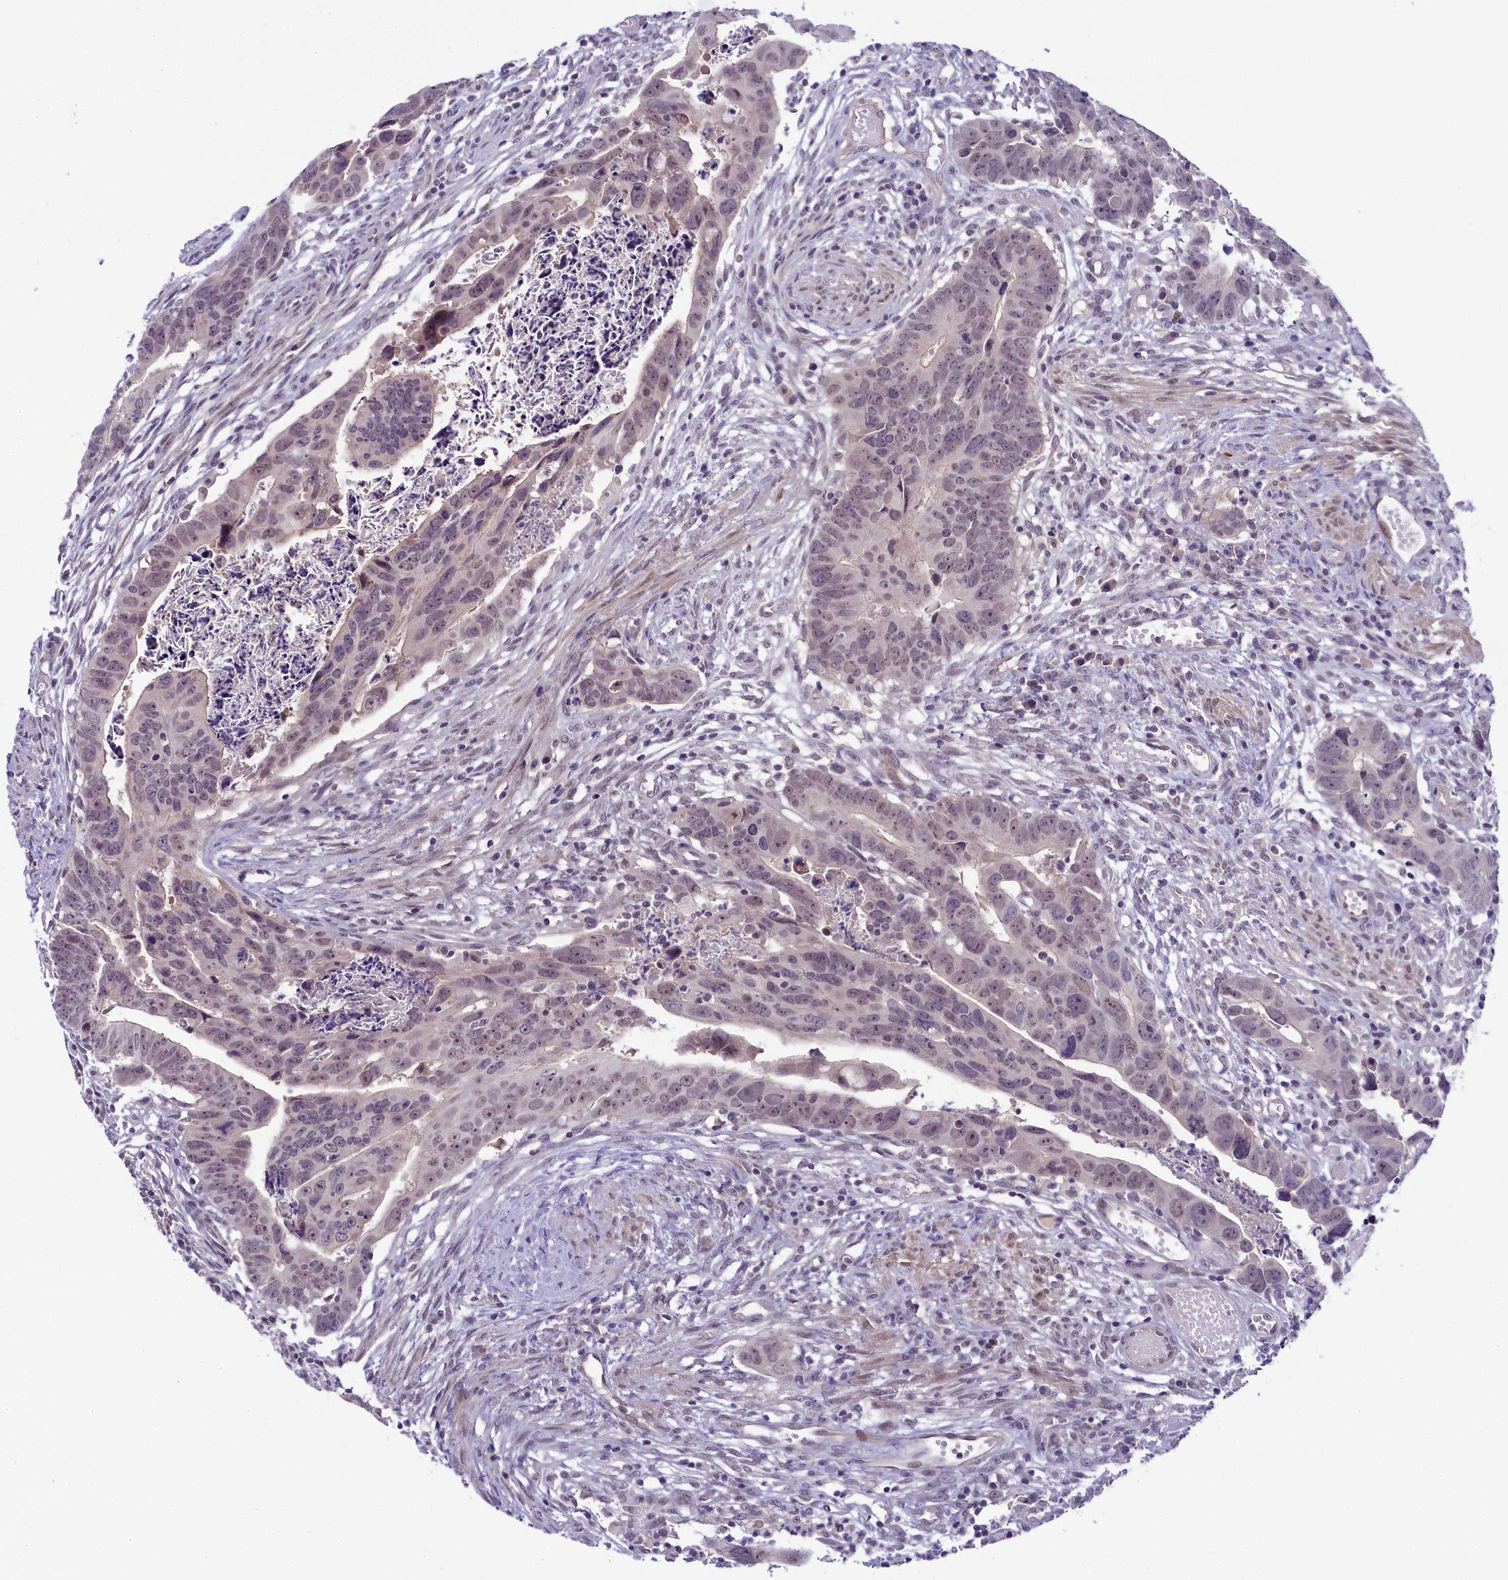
{"staining": {"intensity": "weak", "quantity": "25%-75%", "location": "nuclear"}, "tissue": "colorectal cancer", "cell_type": "Tumor cells", "image_type": "cancer", "snomed": [{"axis": "morphology", "description": "Adenocarcinoma, NOS"}, {"axis": "topography", "description": "Rectum"}], "caption": "Colorectal cancer (adenocarcinoma) stained with a protein marker displays weak staining in tumor cells.", "gene": "CRAMP1", "patient": {"sex": "female", "age": 65}}